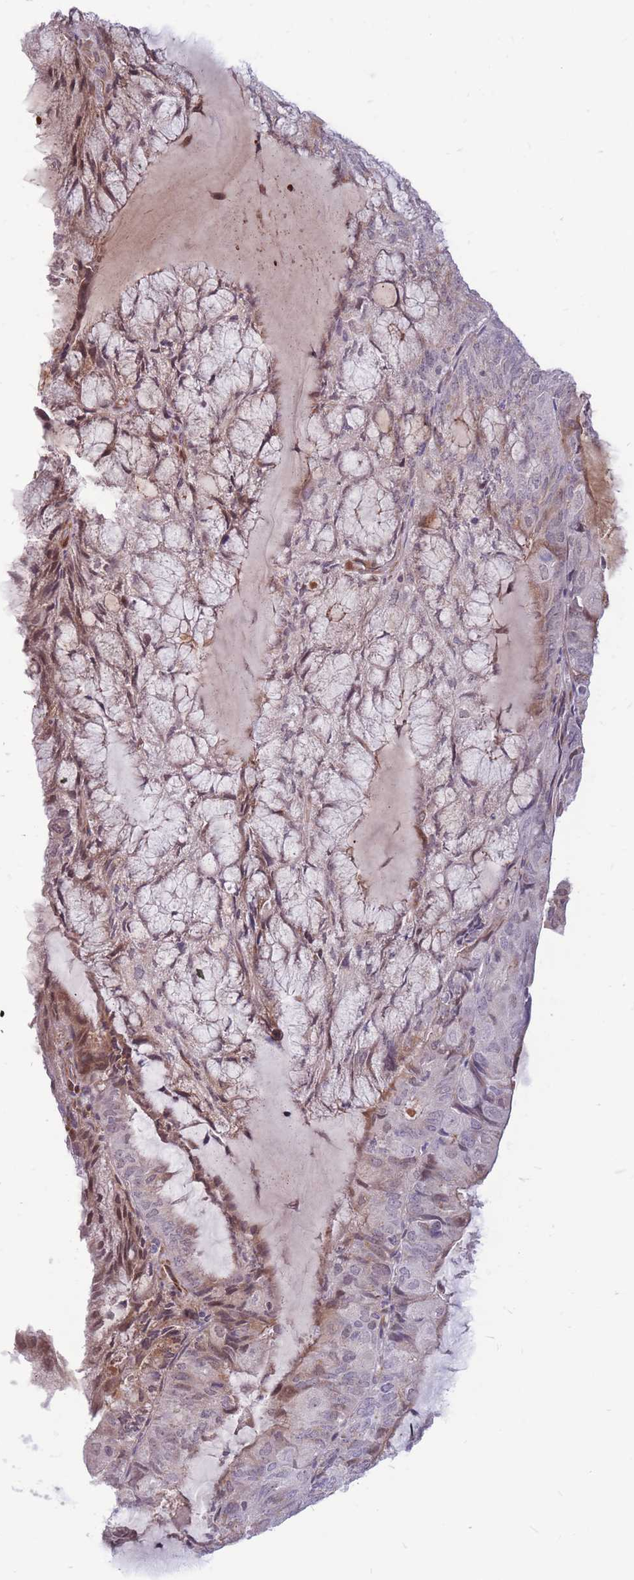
{"staining": {"intensity": "weak", "quantity": "<25%", "location": "cytoplasmic/membranous,nuclear"}, "tissue": "endometrial cancer", "cell_type": "Tumor cells", "image_type": "cancer", "snomed": [{"axis": "morphology", "description": "Adenocarcinoma, NOS"}, {"axis": "topography", "description": "Endometrium"}], "caption": "An immunohistochemistry (IHC) histopathology image of endometrial adenocarcinoma is shown. There is no staining in tumor cells of endometrial adenocarcinoma. The staining is performed using DAB brown chromogen with nuclei counter-stained in using hematoxylin.", "gene": "ADD2", "patient": {"sex": "female", "age": 81}}